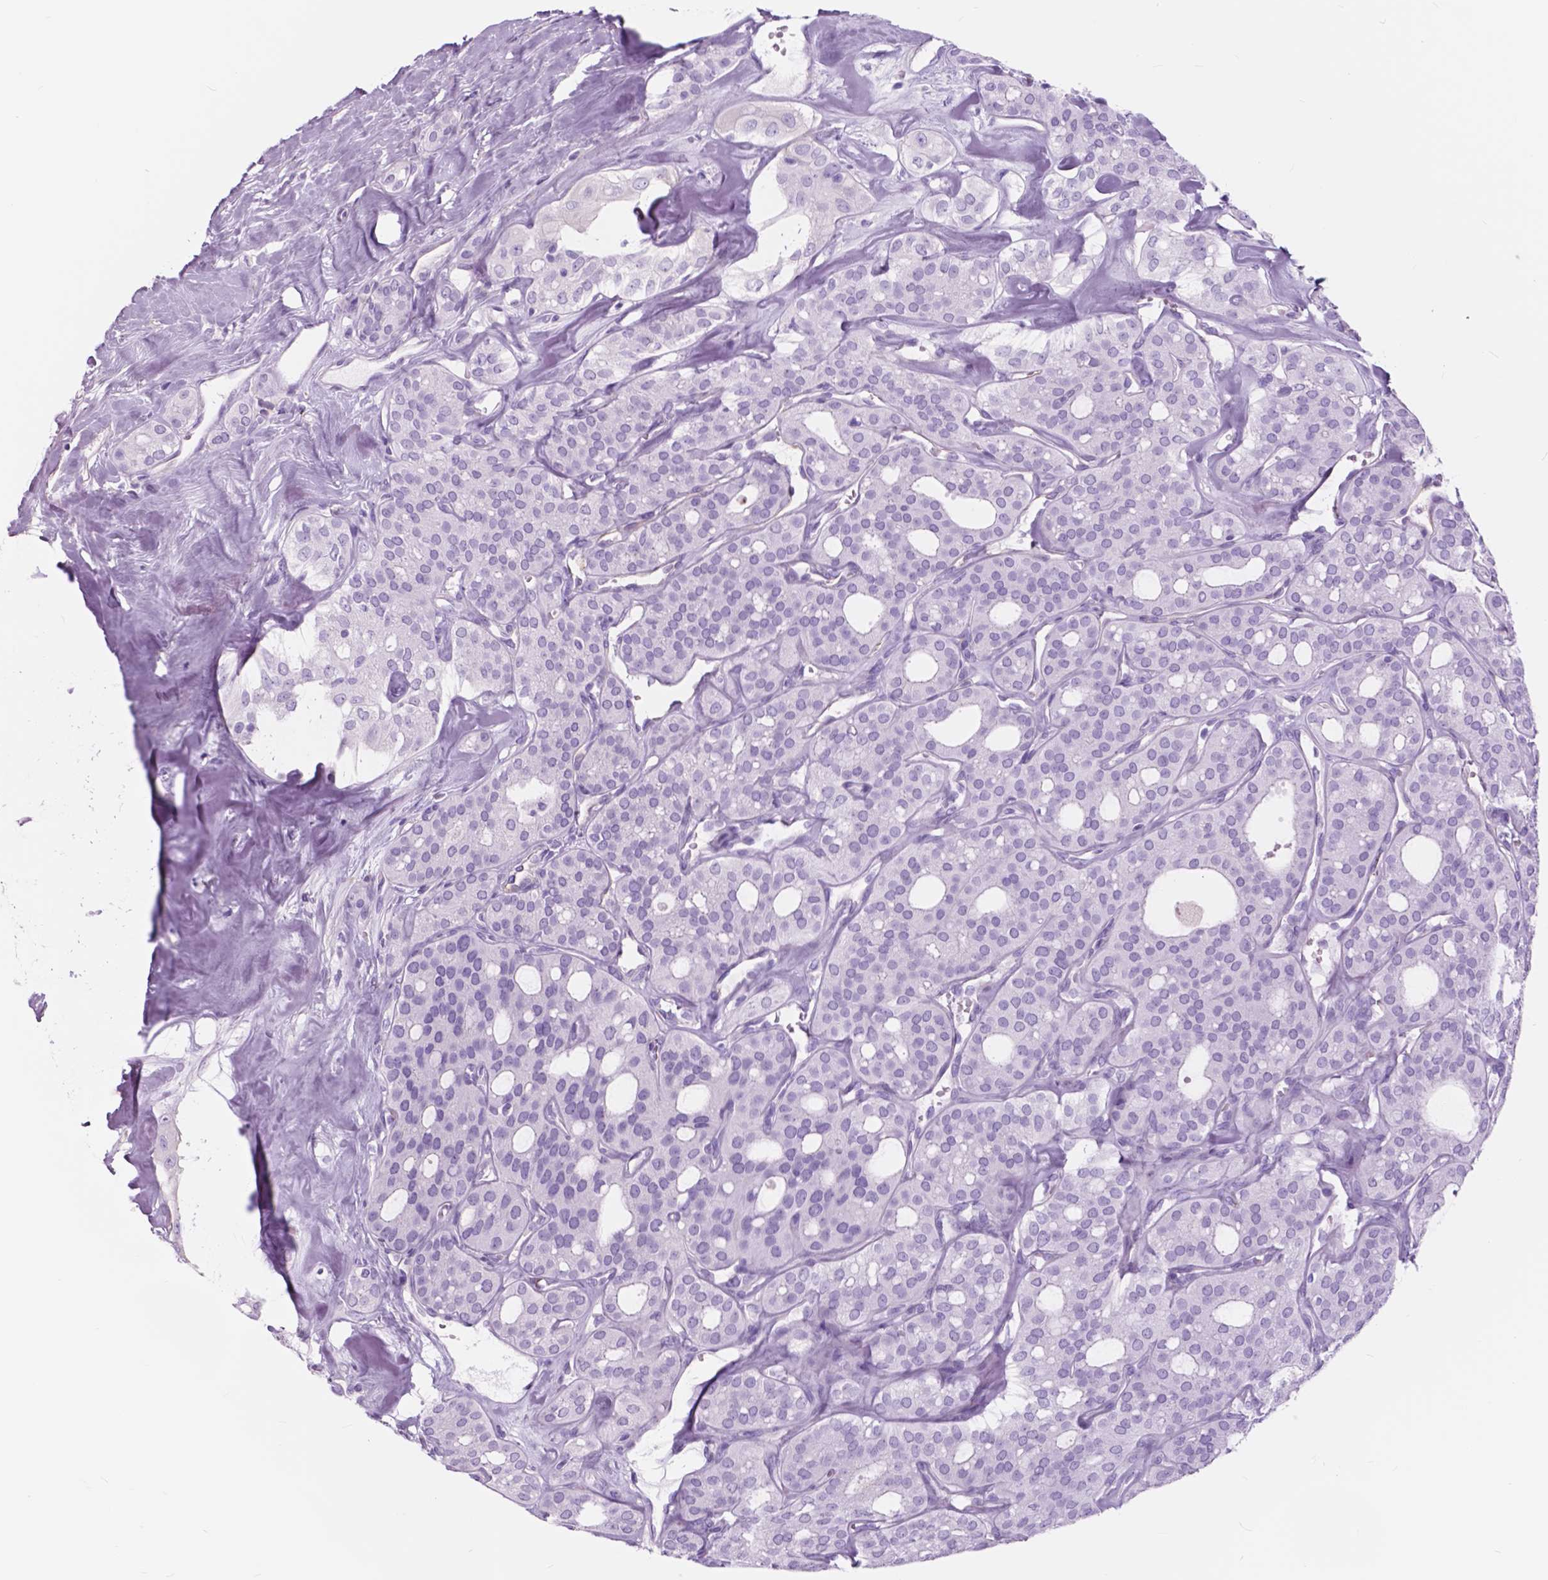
{"staining": {"intensity": "negative", "quantity": "none", "location": "none"}, "tissue": "thyroid cancer", "cell_type": "Tumor cells", "image_type": "cancer", "snomed": [{"axis": "morphology", "description": "Follicular adenoma carcinoma, NOS"}, {"axis": "topography", "description": "Thyroid gland"}], "caption": "Protein analysis of follicular adenoma carcinoma (thyroid) displays no significant staining in tumor cells.", "gene": "FXYD2", "patient": {"sex": "male", "age": 75}}